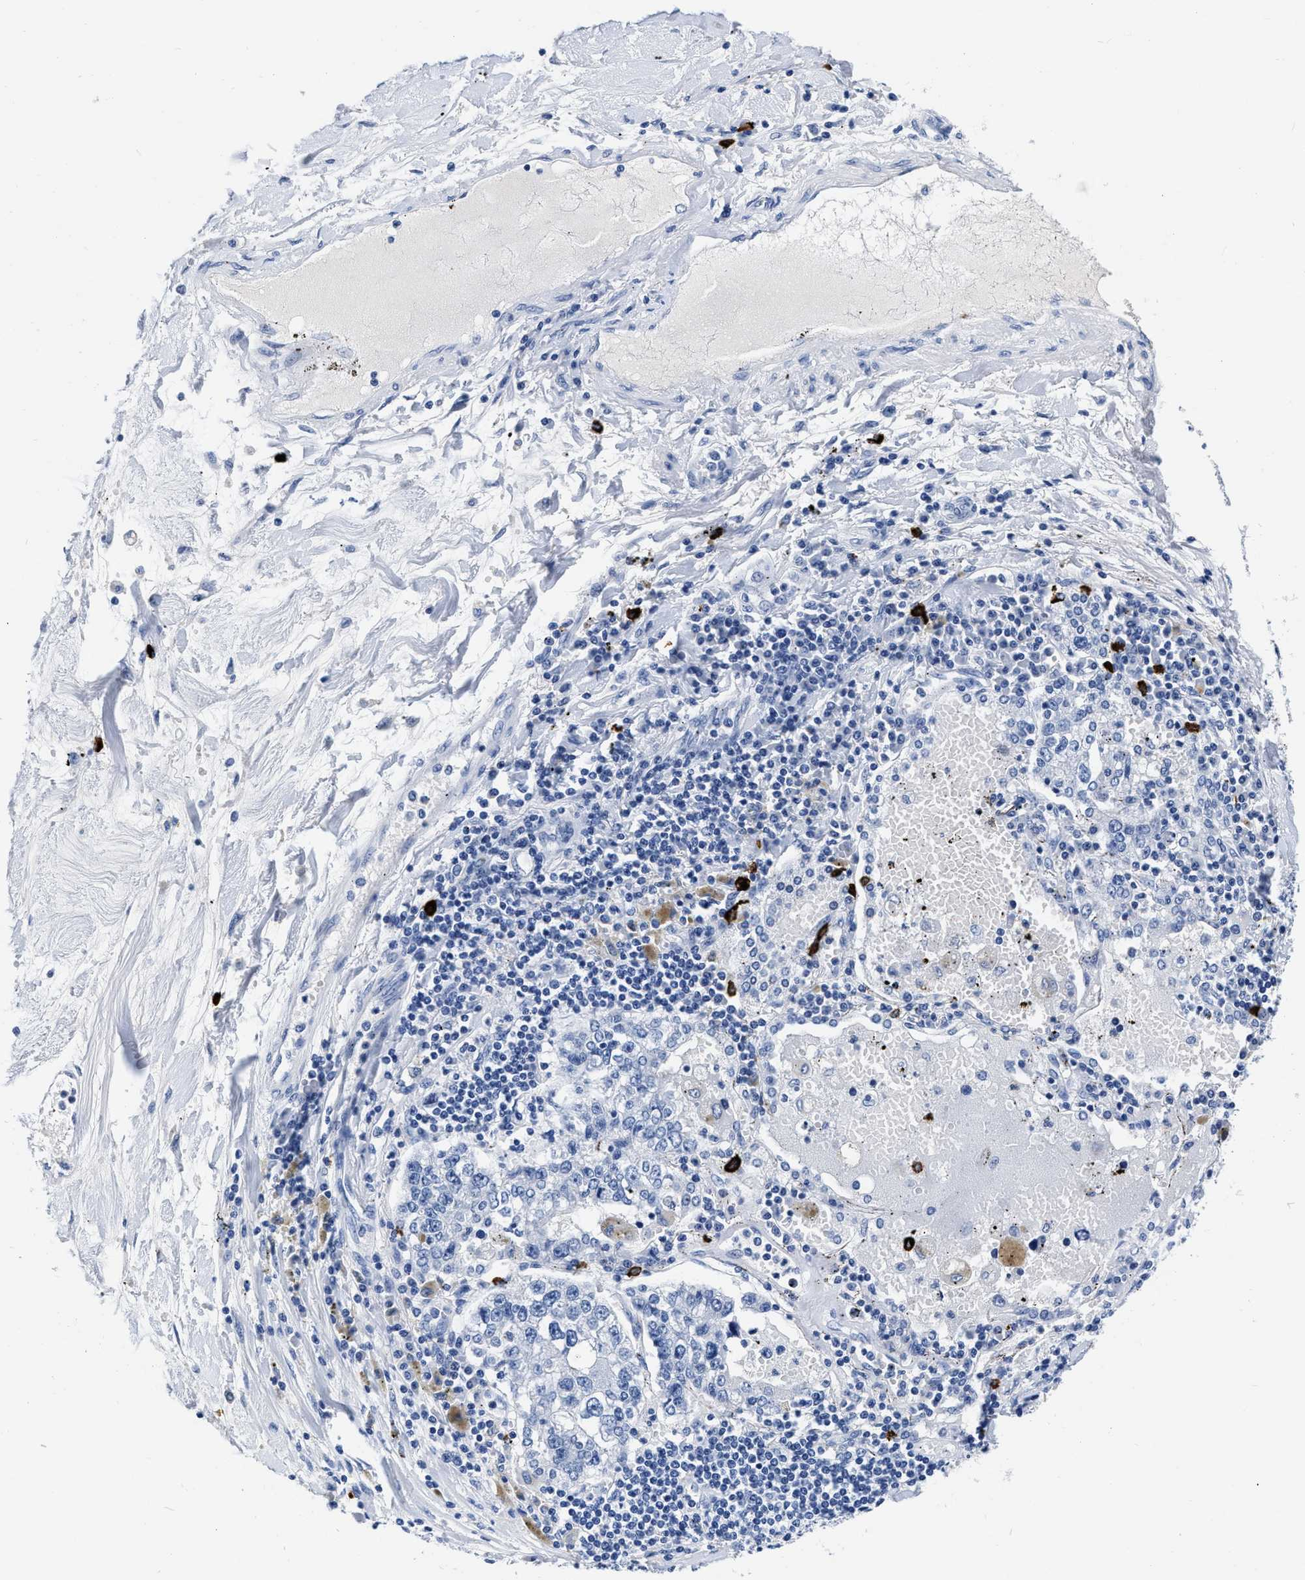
{"staining": {"intensity": "negative", "quantity": "none", "location": "none"}, "tissue": "lung cancer", "cell_type": "Tumor cells", "image_type": "cancer", "snomed": [{"axis": "morphology", "description": "Adenocarcinoma, NOS"}, {"axis": "topography", "description": "Lung"}], "caption": "IHC micrograph of human lung cancer stained for a protein (brown), which reveals no expression in tumor cells. (Immunohistochemistry (ihc), brightfield microscopy, high magnification).", "gene": "CER1", "patient": {"sex": "male", "age": 49}}